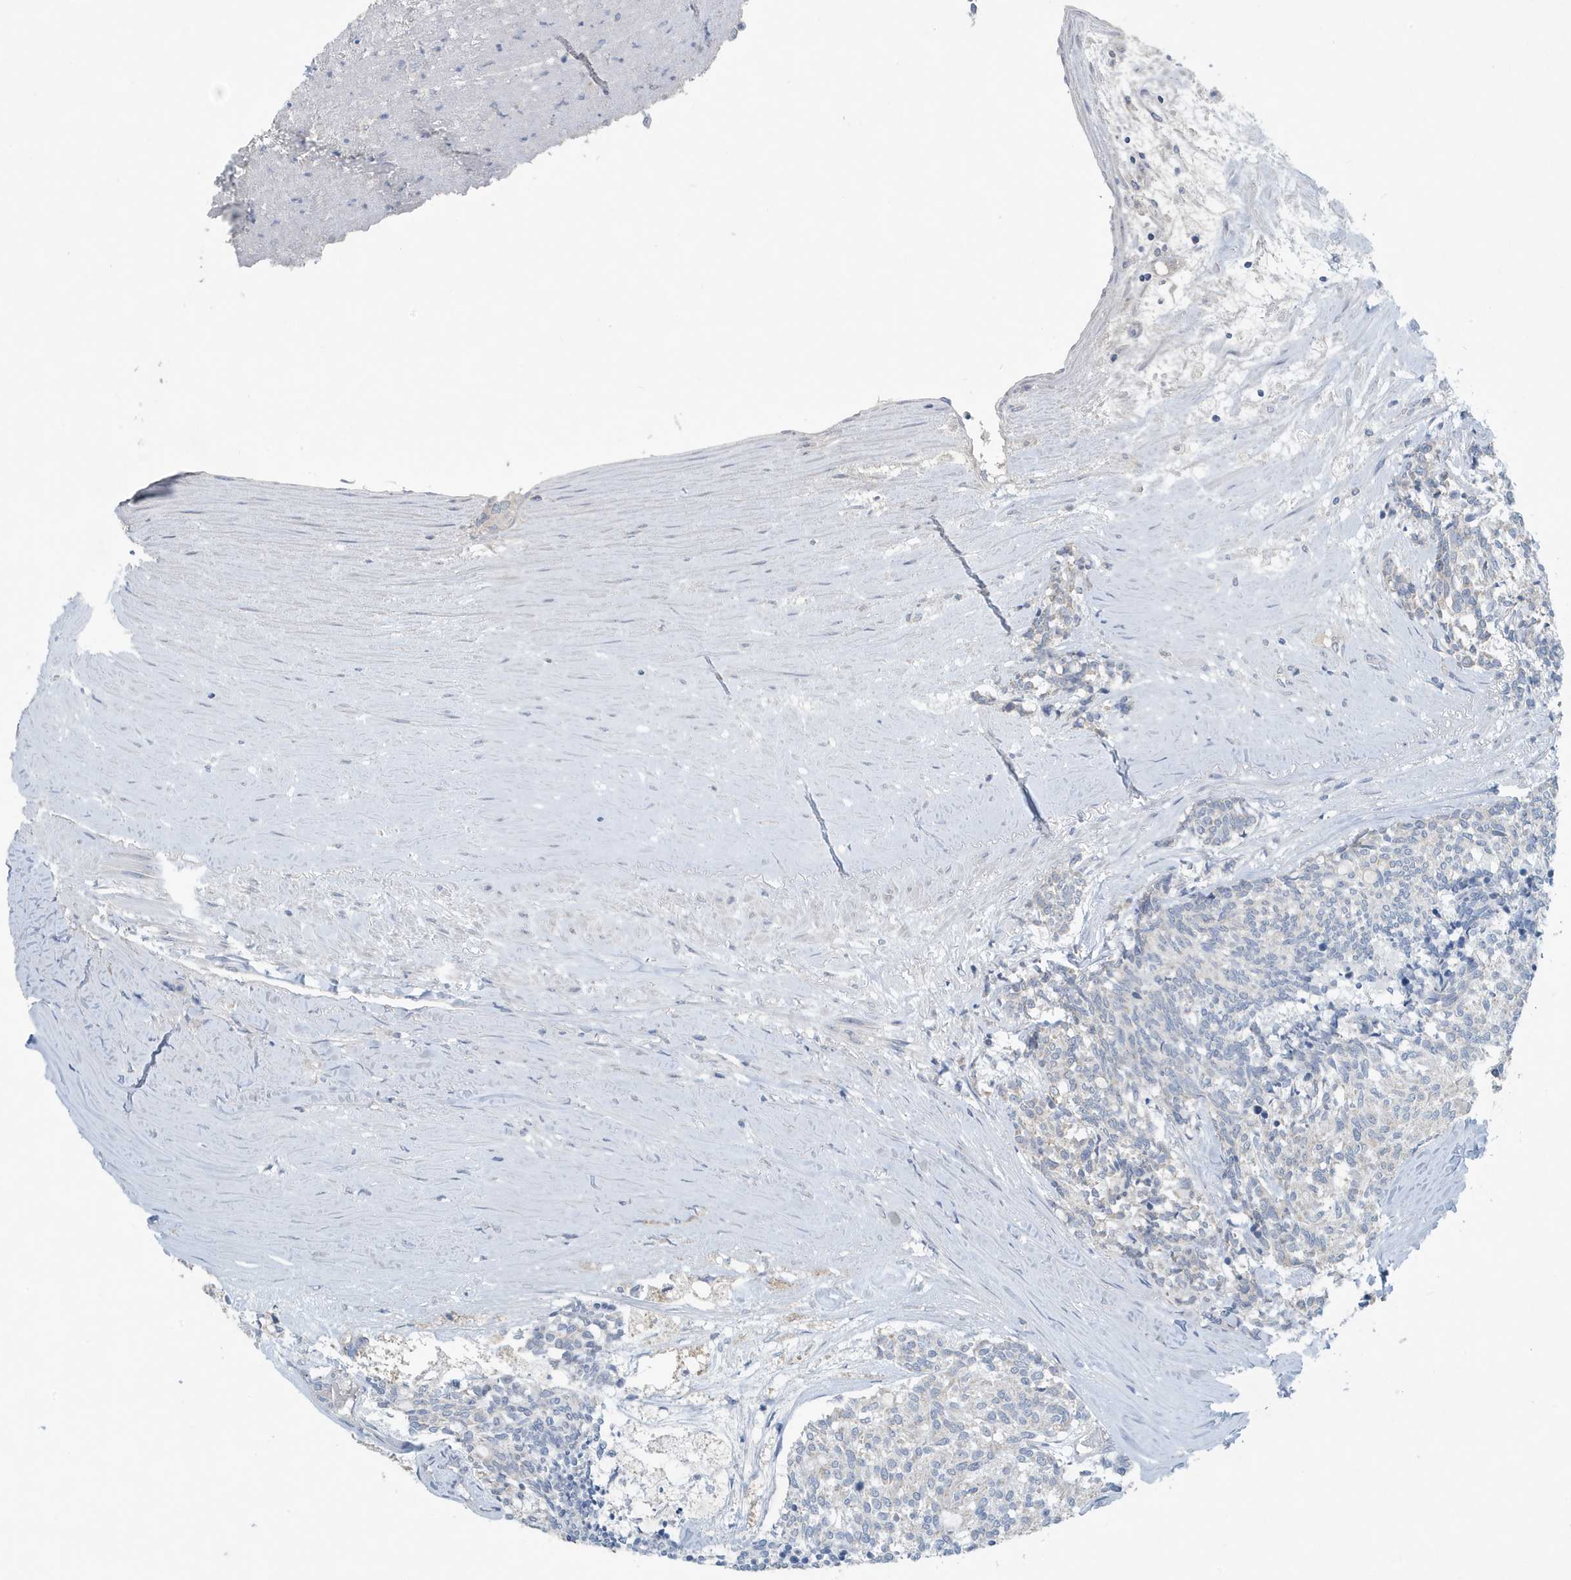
{"staining": {"intensity": "negative", "quantity": "none", "location": "none"}, "tissue": "carcinoid", "cell_type": "Tumor cells", "image_type": "cancer", "snomed": [{"axis": "morphology", "description": "Carcinoid, malignant, NOS"}, {"axis": "topography", "description": "Pancreas"}], "caption": "A histopathology image of human carcinoid (malignant) is negative for staining in tumor cells.", "gene": "UGT2B4", "patient": {"sex": "female", "age": 54}}